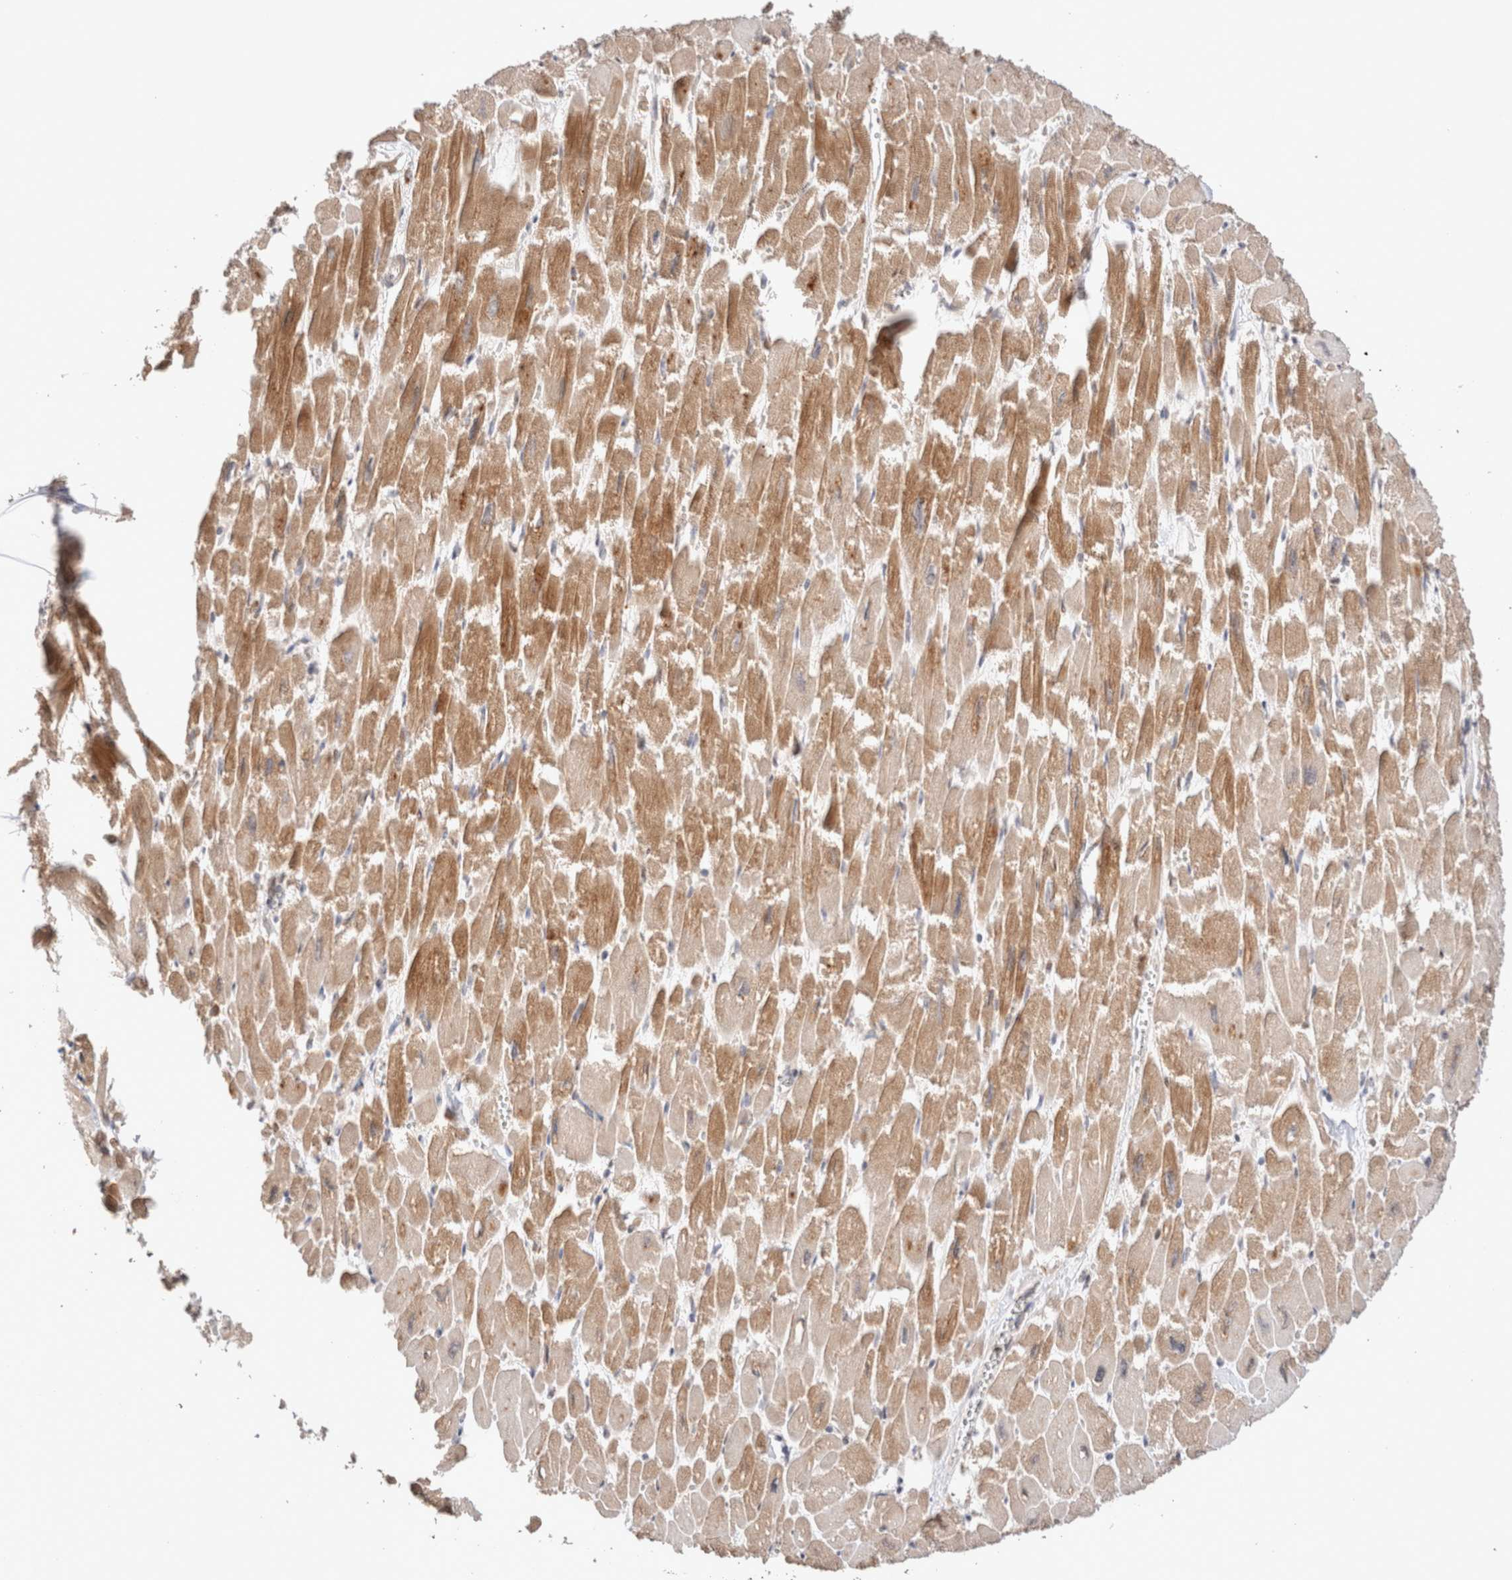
{"staining": {"intensity": "moderate", "quantity": ">75%", "location": "cytoplasmic/membranous,nuclear"}, "tissue": "heart muscle", "cell_type": "Cardiomyocytes", "image_type": "normal", "snomed": [{"axis": "morphology", "description": "Normal tissue, NOS"}, {"axis": "topography", "description": "Heart"}], "caption": "DAB immunohistochemical staining of unremarkable heart muscle reveals moderate cytoplasmic/membranous,nuclear protein positivity in approximately >75% of cardiomyocytes. The staining was performed using DAB (3,3'-diaminobenzidine) to visualize the protein expression in brown, while the nuclei were stained in blue with hematoxylin (Magnification: 20x).", "gene": "TPR", "patient": {"sex": "male", "age": 54}}